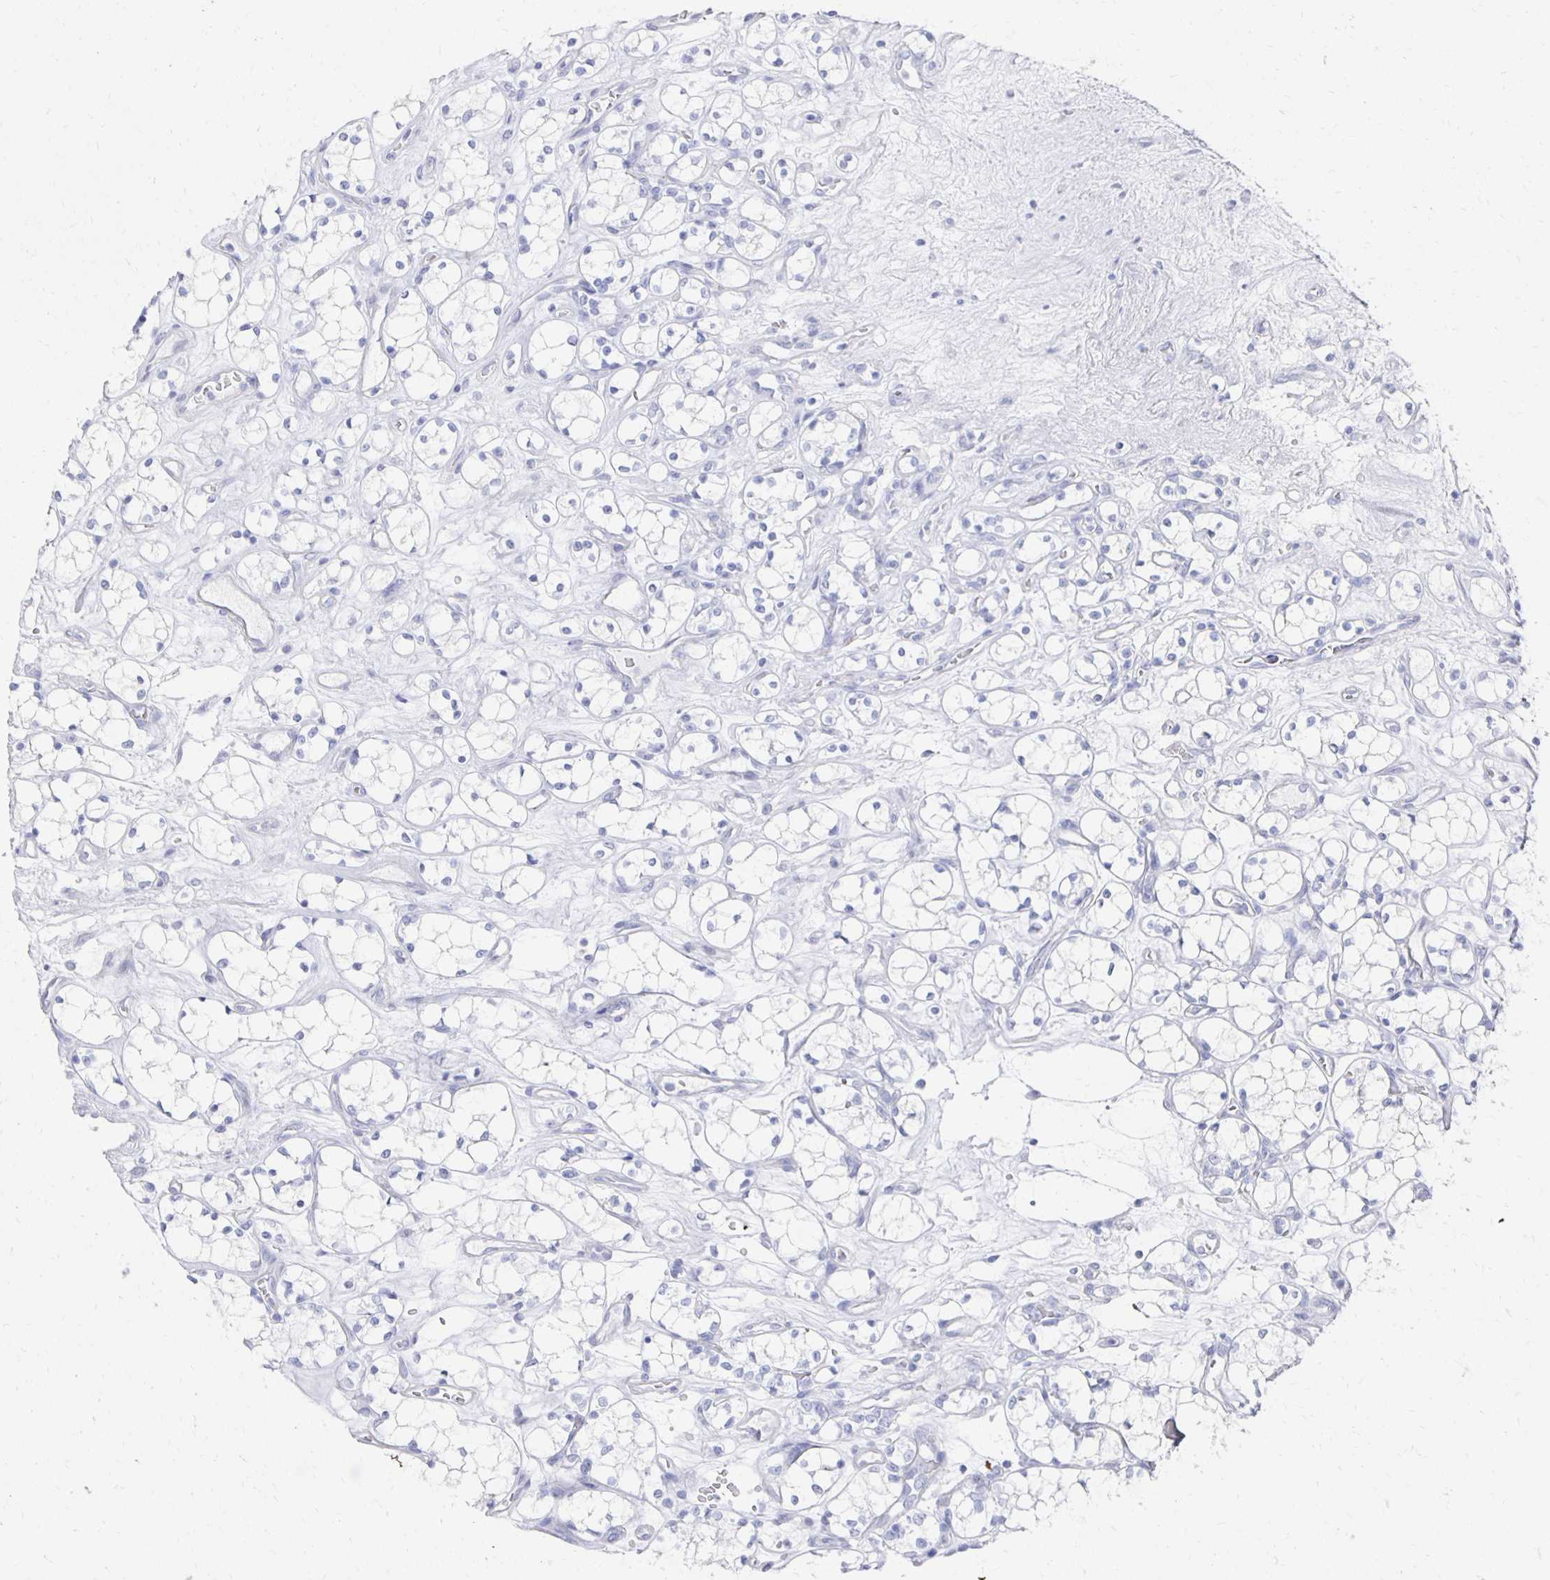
{"staining": {"intensity": "negative", "quantity": "none", "location": "none"}, "tissue": "renal cancer", "cell_type": "Tumor cells", "image_type": "cancer", "snomed": [{"axis": "morphology", "description": "Adenocarcinoma, NOS"}, {"axis": "topography", "description": "Kidney"}], "caption": "Image shows no protein positivity in tumor cells of renal cancer (adenocarcinoma) tissue.", "gene": "PRDM7", "patient": {"sex": "female", "age": 69}}